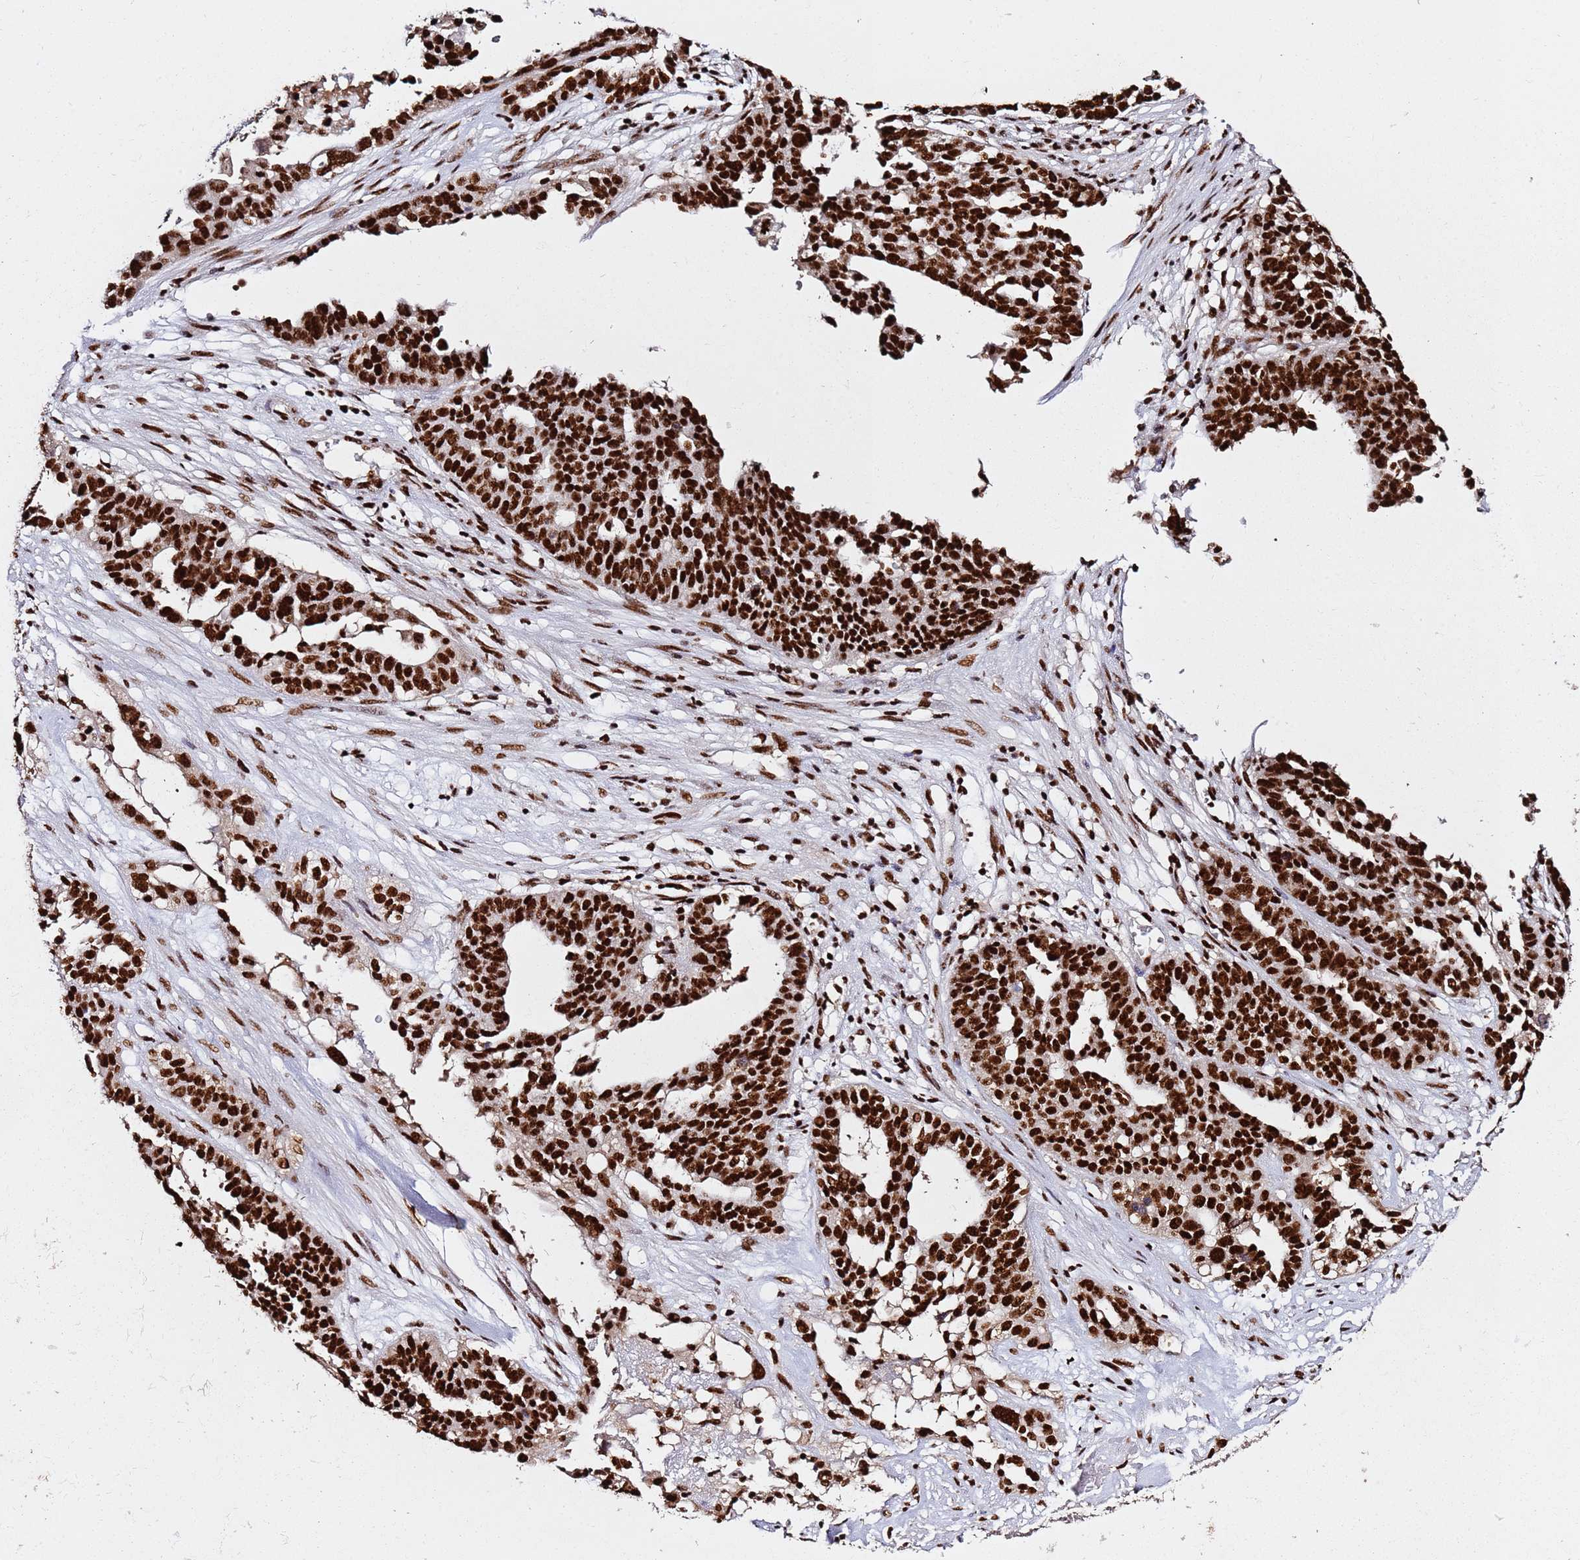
{"staining": {"intensity": "strong", "quantity": ">75%", "location": "nuclear"}, "tissue": "ovarian cancer", "cell_type": "Tumor cells", "image_type": "cancer", "snomed": [{"axis": "morphology", "description": "Cystadenocarcinoma, serous, NOS"}, {"axis": "topography", "description": "Ovary"}], "caption": "A high-resolution photomicrograph shows immunohistochemistry staining of ovarian serous cystadenocarcinoma, which demonstrates strong nuclear expression in about >75% of tumor cells.", "gene": "C6orf226", "patient": {"sex": "female", "age": 59}}